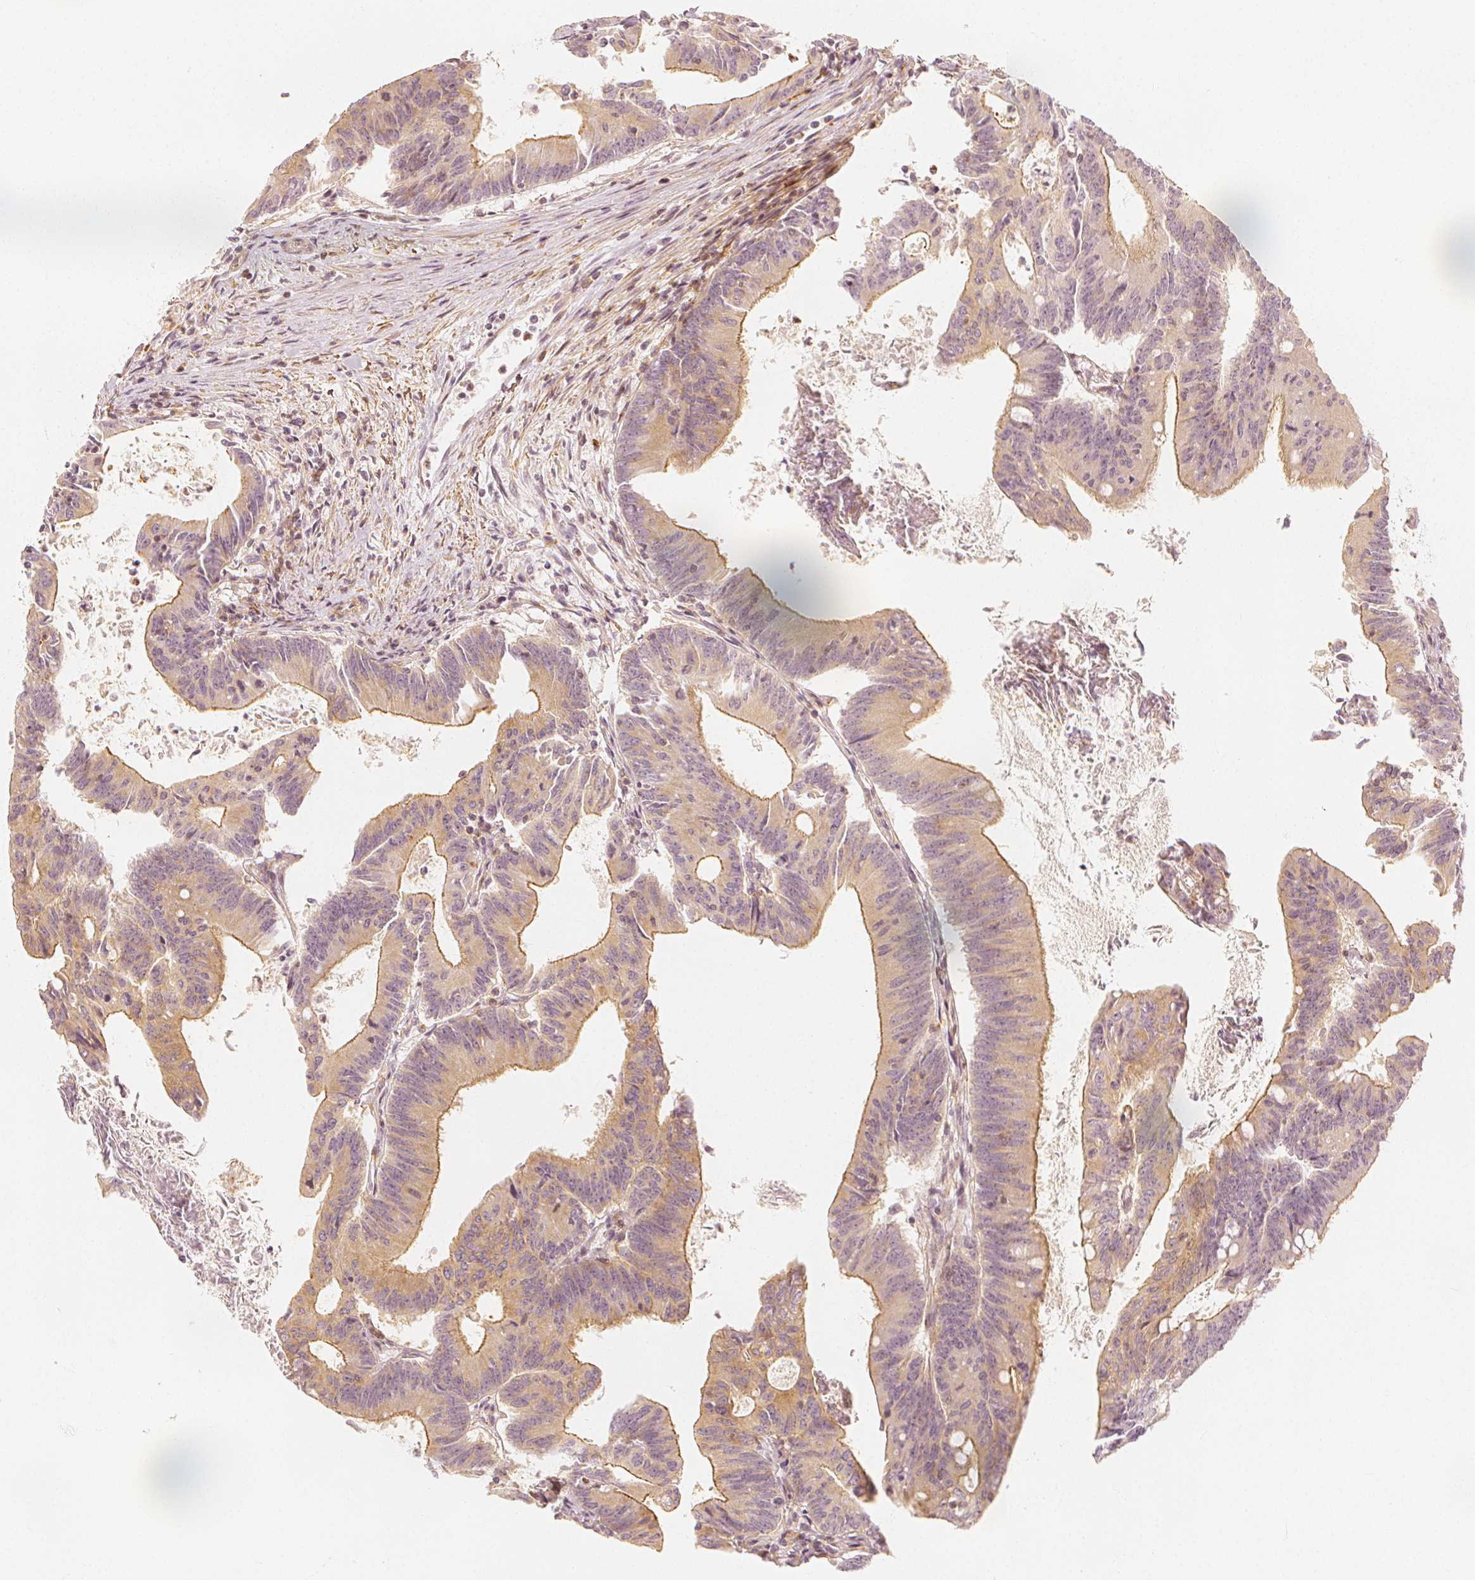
{"staining": {"intensity": "moderate", "quantity": "25%-75%", "location": "cytoplasmic/membranous"}, "tissue": "colorectal cancer", "cell_type": "Tumor cells", "image_type": "cancer", "snomed": [{"axis": "morphology", "description": "Adenocarcinoma, NOS"}, {"axis": "topography", "description": "Colon"}], "caption": "Approximately 25%-75% of tumor cells in colorectal adenocarcinoma demonstrate moderate cytoplasmic/membranous protein staining as visualized by brown immunohistochemical staining.", "gene": "ARHGAP26", "patient": {"sex": "female", "age": 70}}